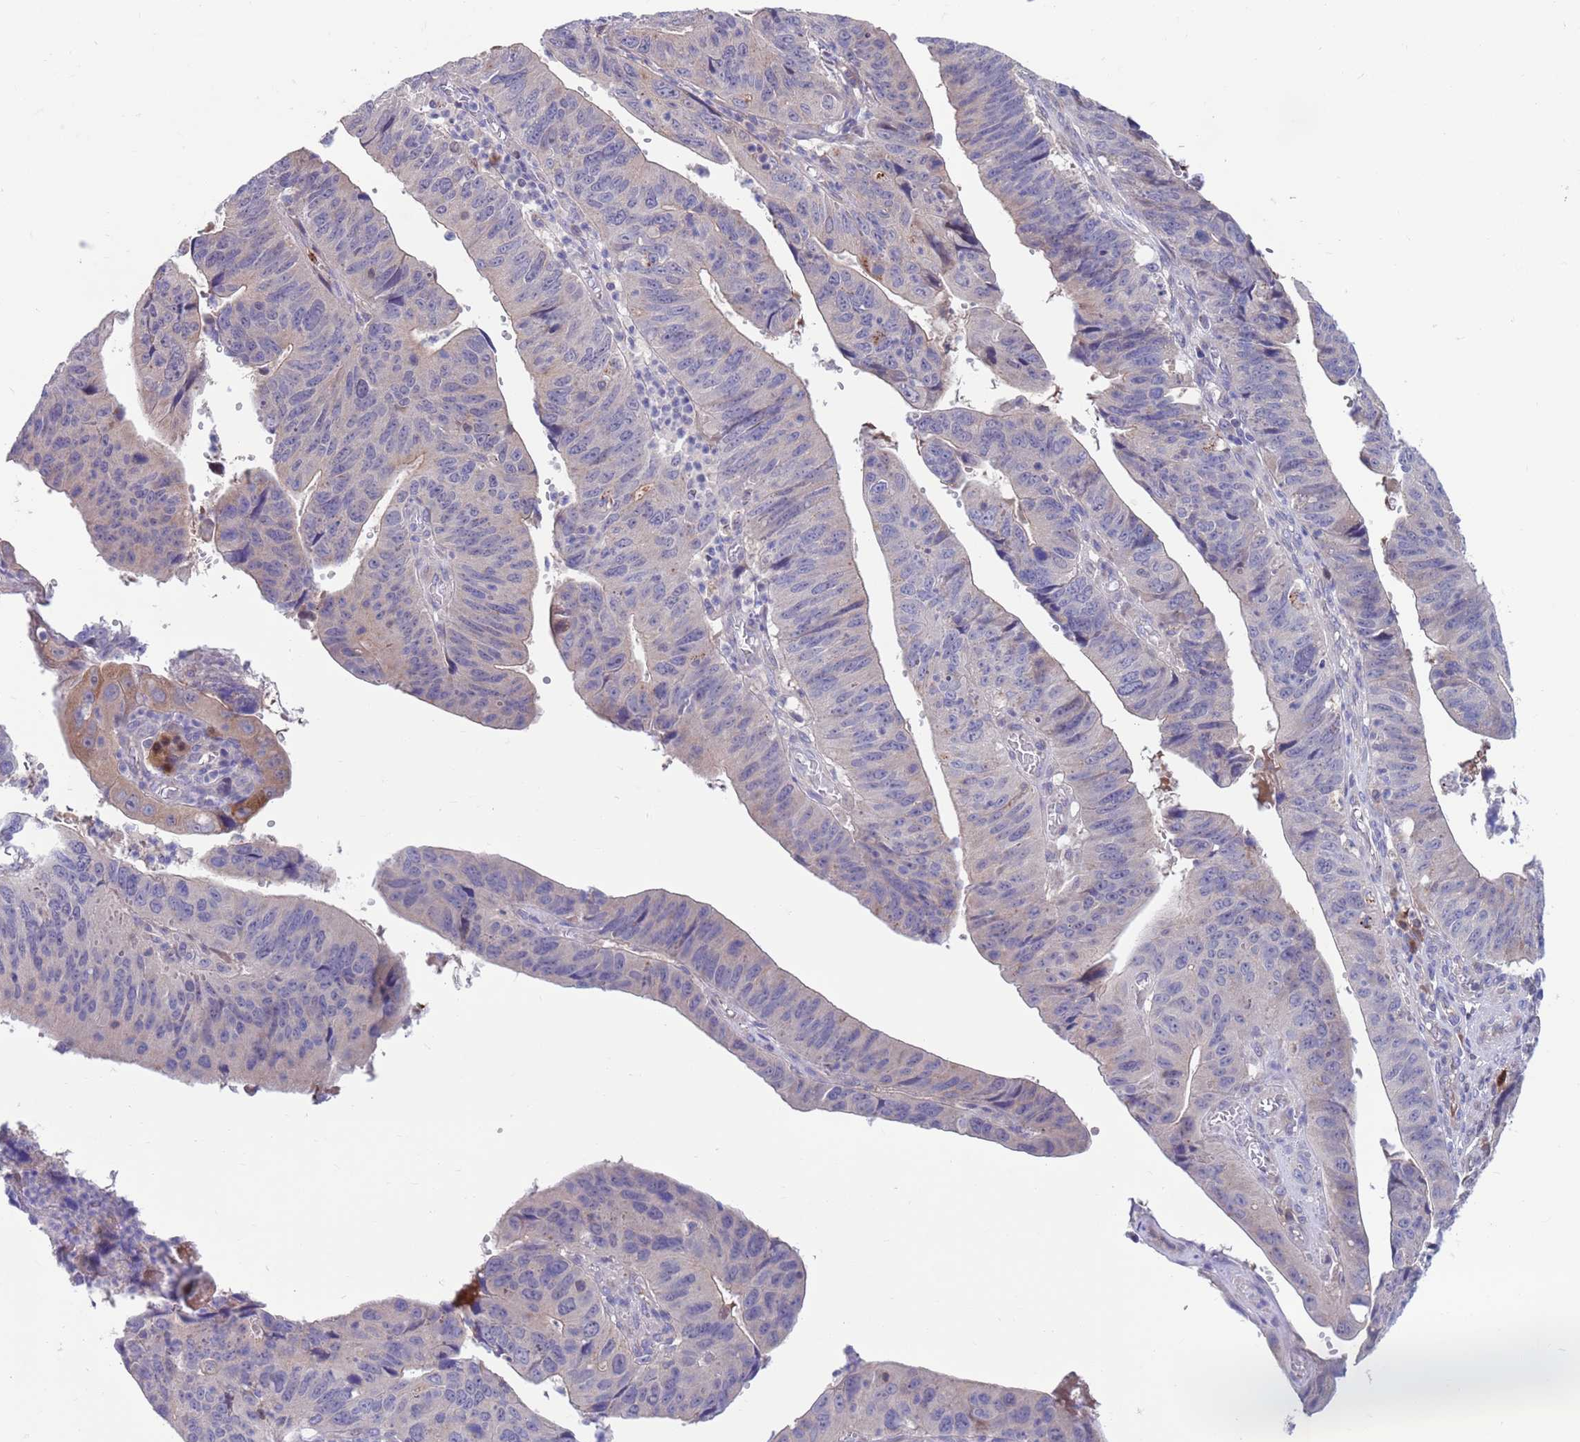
{"staining": {"intensity": "negative", "quantity": "none", "location": "none"}, "tissue": "stomach cancer", "cell_type": "Tumor cells", "image_type": "cancer", "snomed": [{"axis": "morphology", "description": "Adenocarcinoma, NOS"}, {"axis": "topography", "description": "Stomach"}], "caption": "Image shows no protein positivity in tumor cells of stomach cancer tissue.", "gene": "KLHL29", "patient": {"sex": "male", "age": 59}}